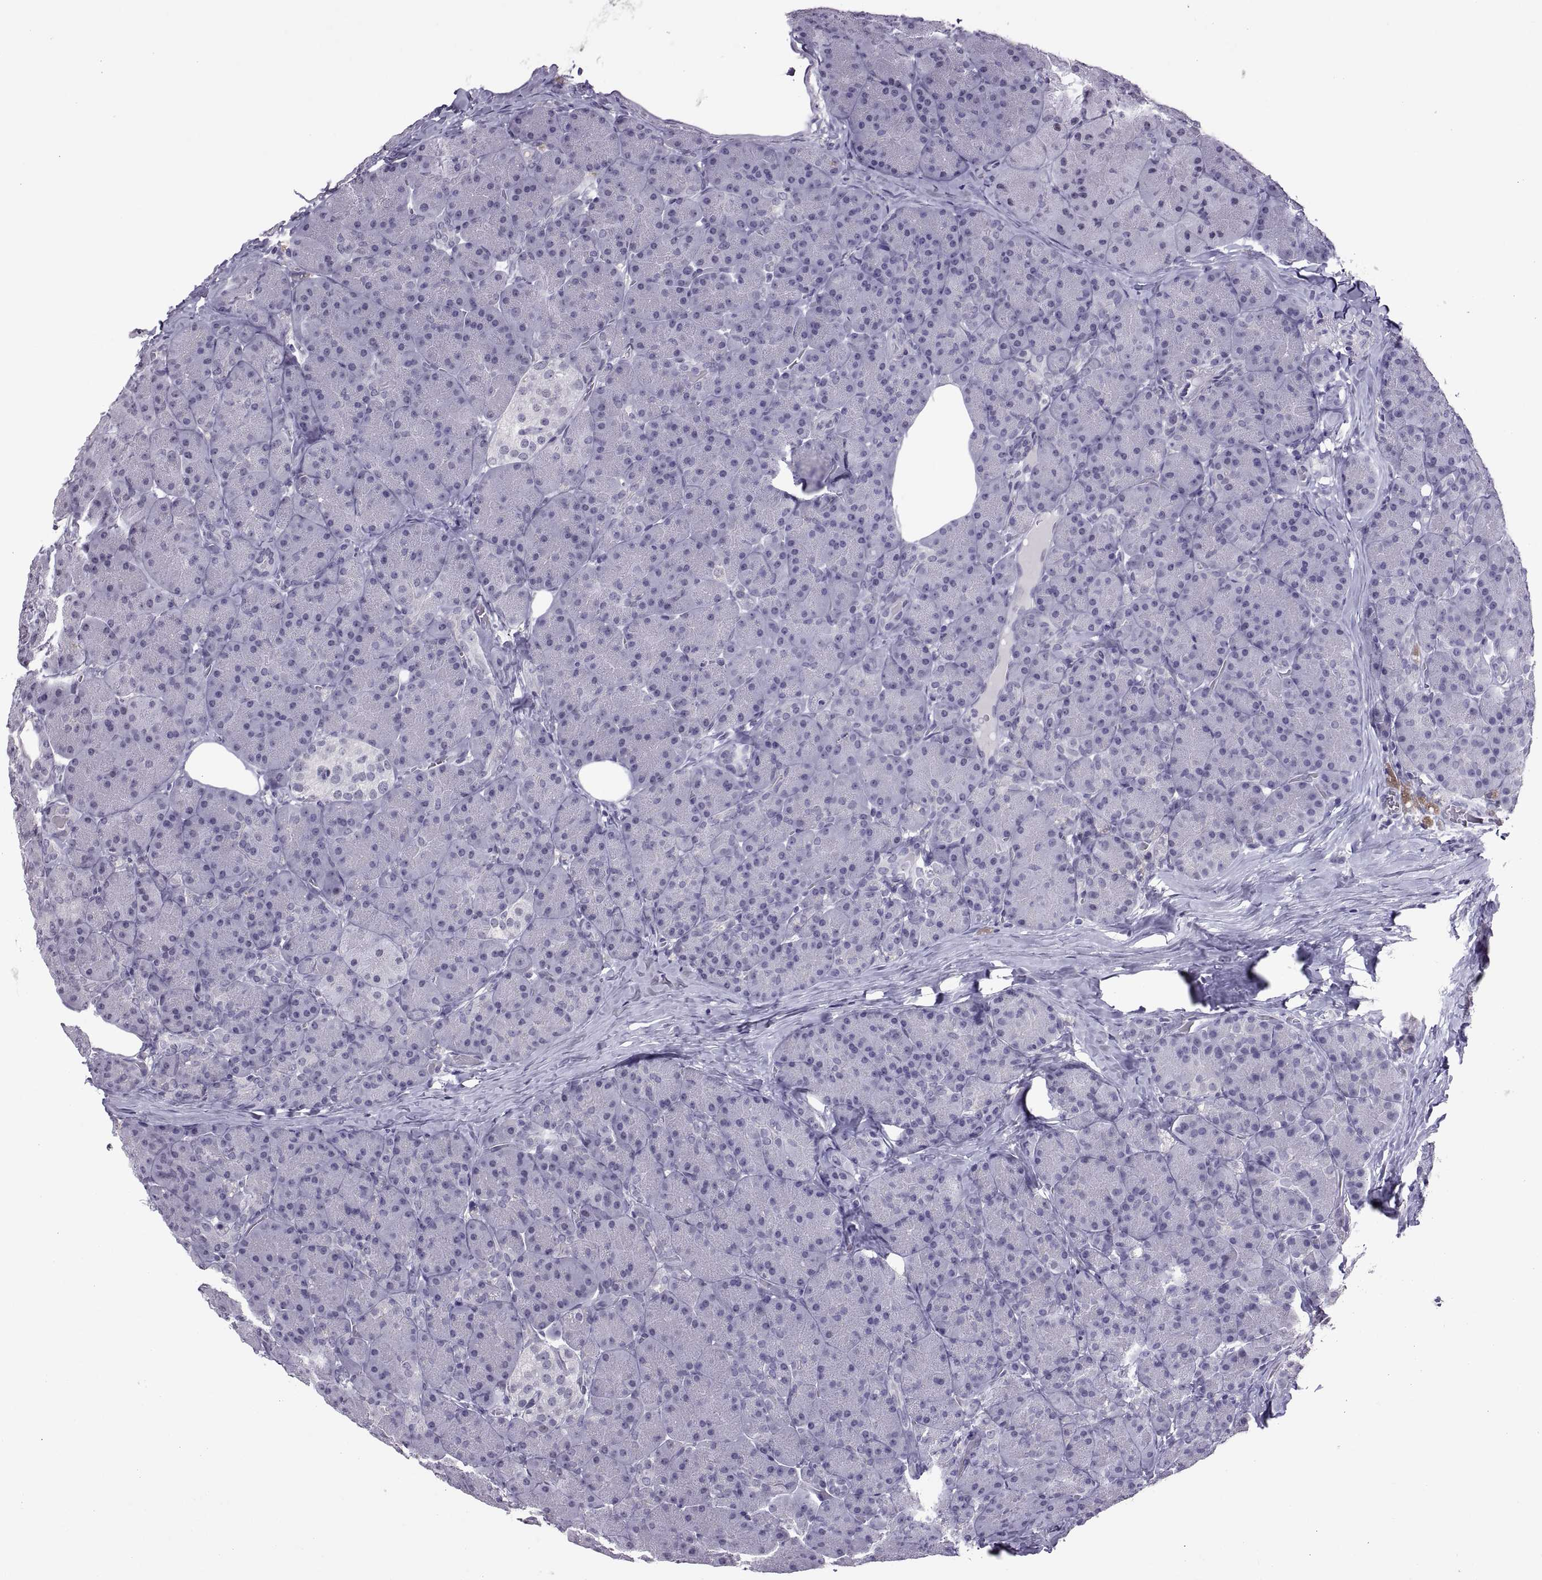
{"staining": {"intensity": "negative", "quantity": "none", "location": "none"}, "tissue": "pancreas", "cell_type": "Exocrine glandular cells", "image_type": "normal", "snomed": [{"axis": "morphology", "description": "Normal tissue, NOS"}, {"axis": "topography", "description": "Pancreas"}], "caption": "The micrograph shows no staining of exocrine glandular cells in unremarkable pancreas. (DAB IHC, high magnification).", "gene": "KRT77", "patient": {"sex": "male", "age": 57}}